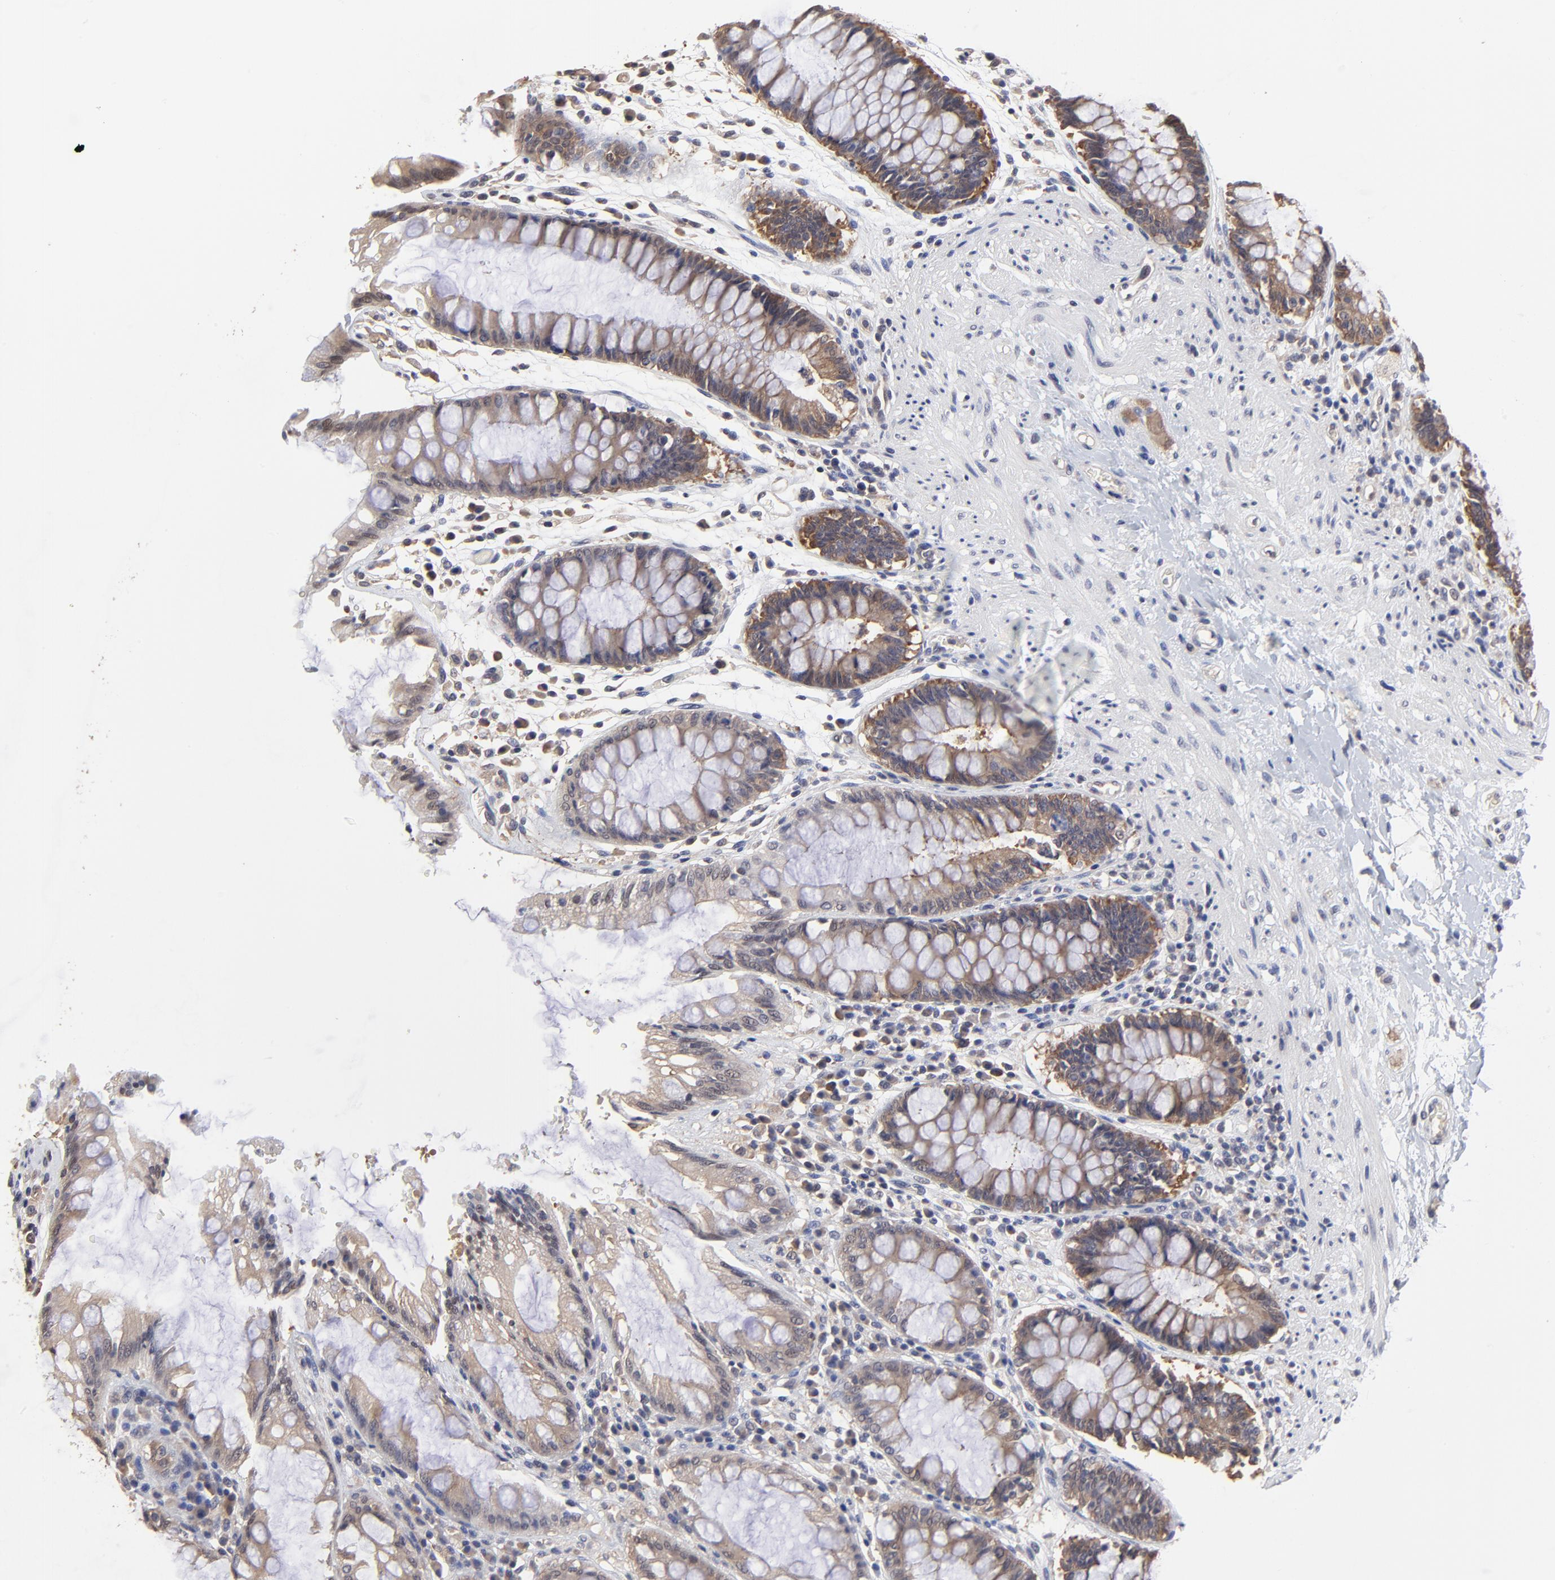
{"staining": {"intensity": "moderate", "quantity": ">75%", "location": "cytoplasmic/membranous"}, "tissue": "rectum", "cell_type": "Glandular cells", "image_type": "normal", "snomed": [{"axis": "morphology", "description": "Normal tissue, NOS"}, {"axis": "topography", "description": "Rectum"}], "caption": "Brown immunohistochemical staining in unremarkable human rectum shows moderate cytoplasmic/membranous expression in about >75% of glandular cells.", "gene": "CCT2", "patient": {"sex": "female", "age": 46}}